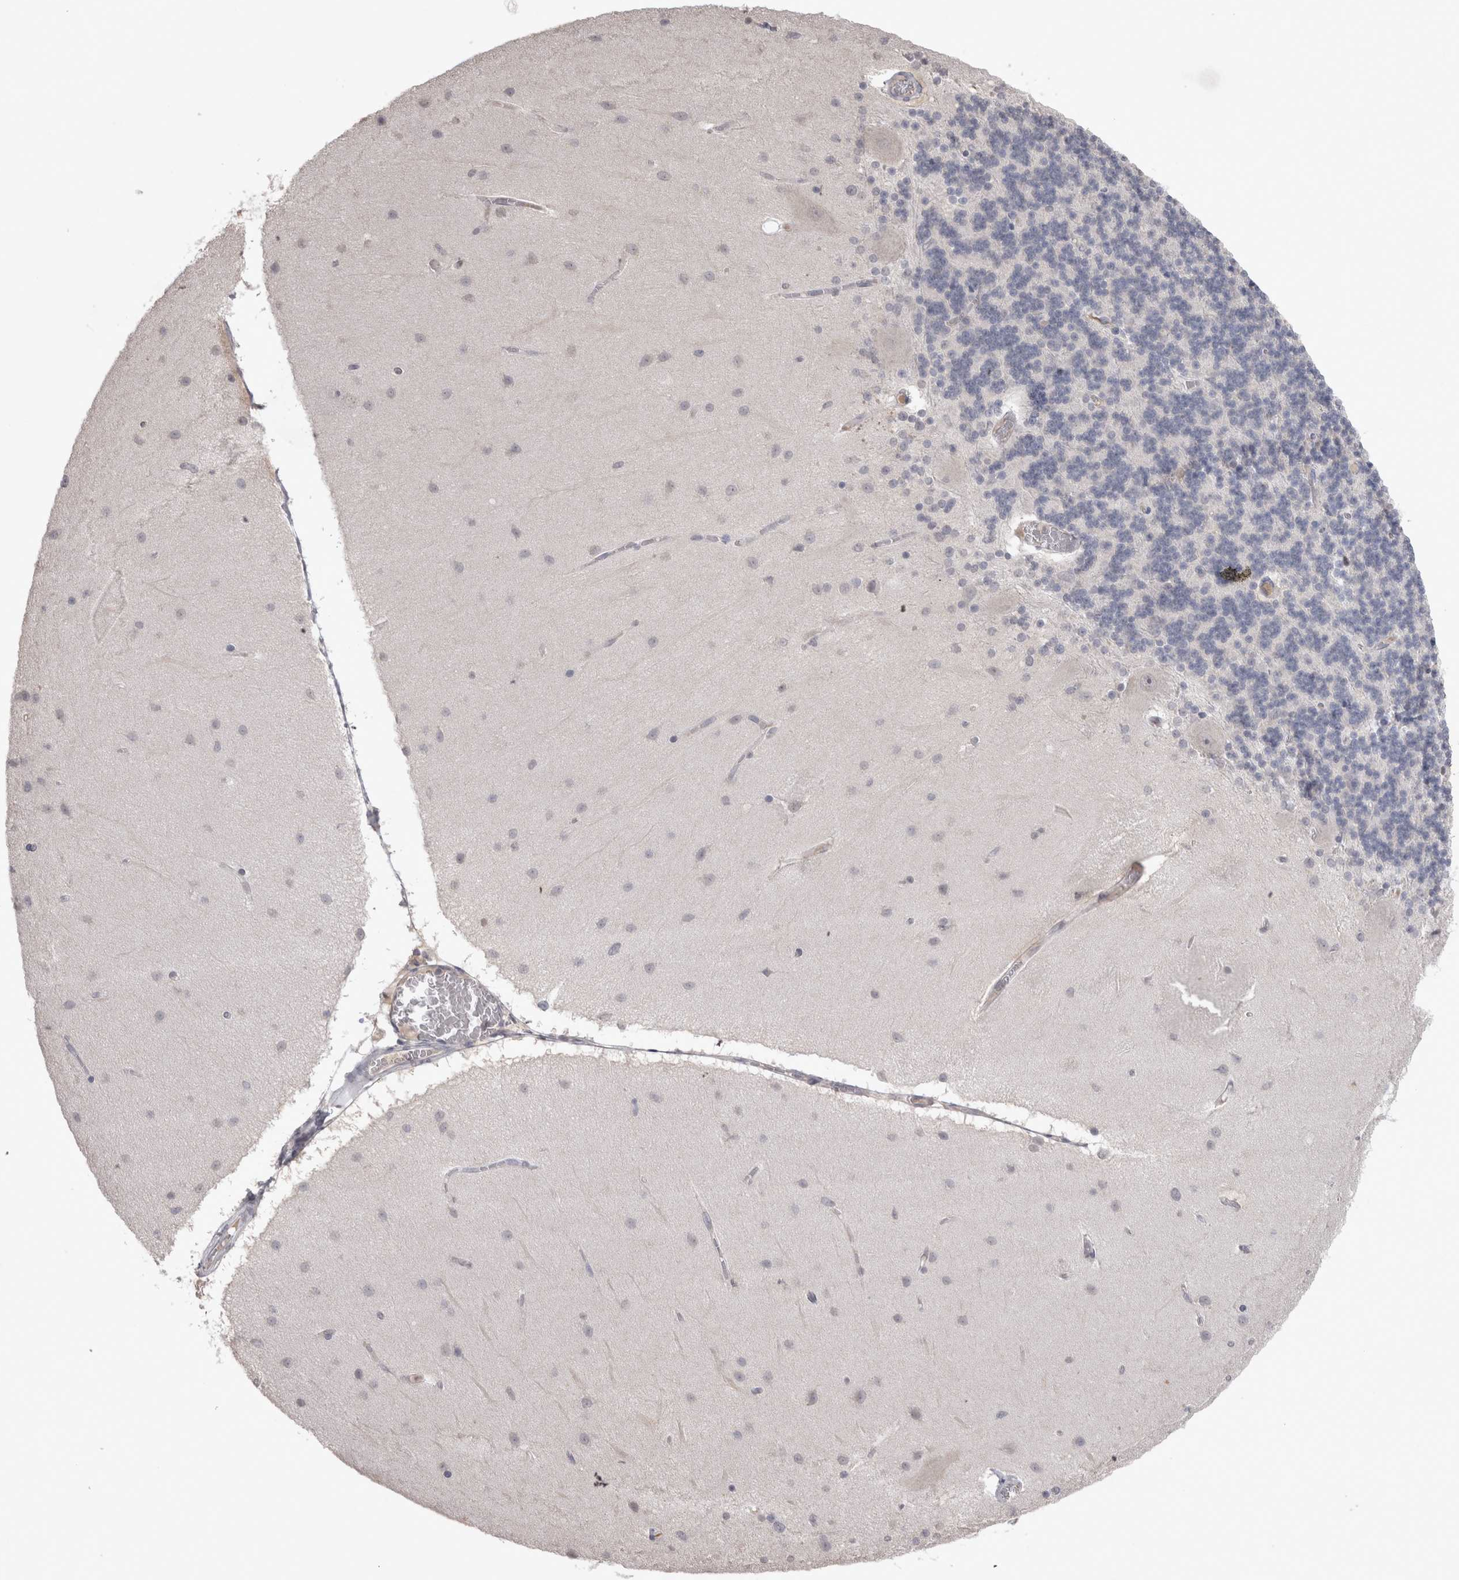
{"staining": {"intensity": "negative", "quantity": "none", "location": "none"}, "tissue": "cerebellum", "cell_type": "Cells in granular layer", "image_type": "normal", "snomed": [{"axis": "morphology", "description": "Normal tissue, NOS"}, {"axis": "topography", "description": "Cerebellum"}], "caption": "This is an IHC photomicrograph of unremarkable cerebellum. There is no positivity in cells in granular layer.", "gene": "LAX1", "patient": {"sex": "female", "age": 54}}